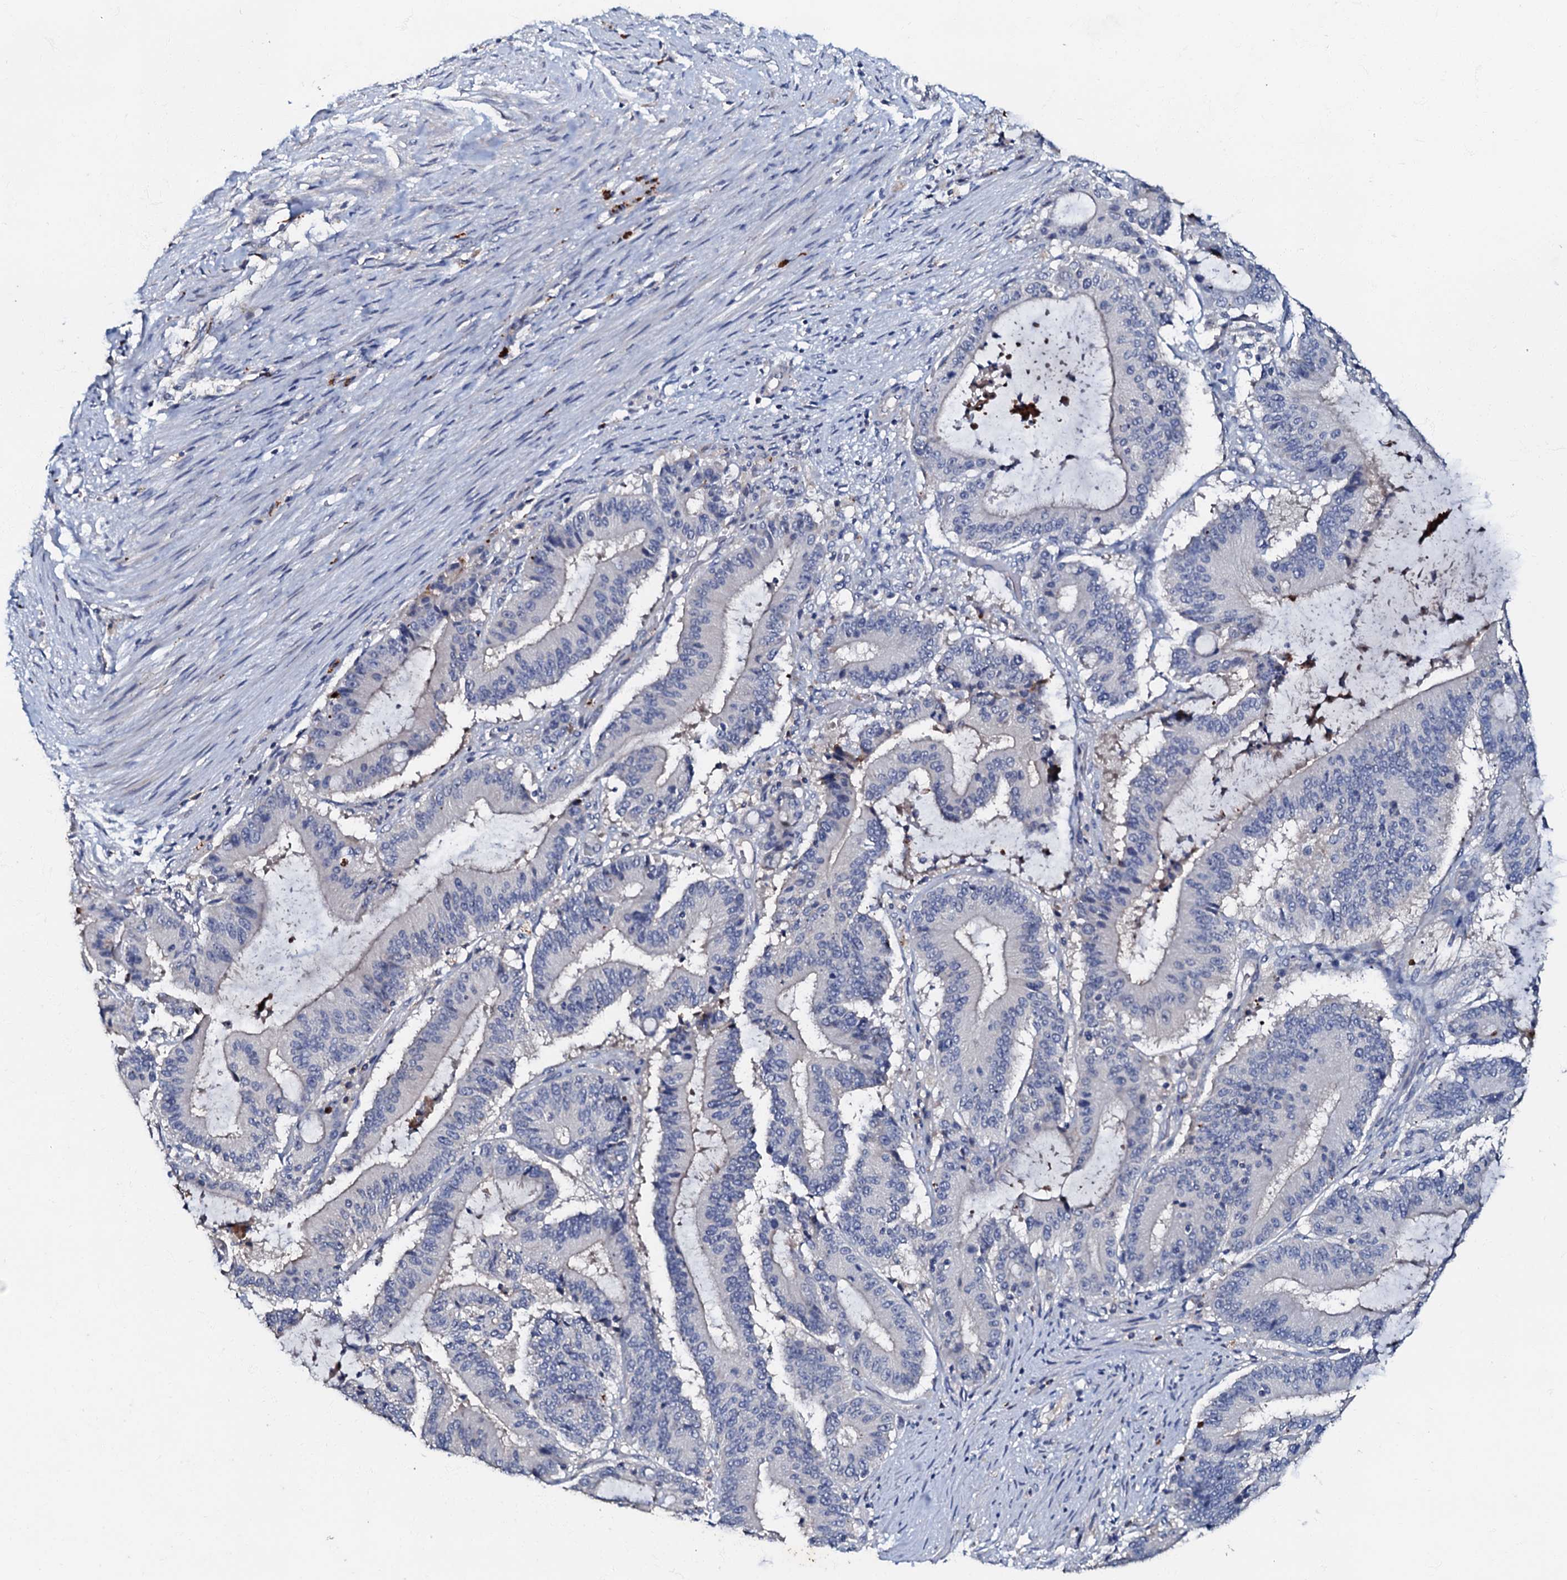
{"staining": {"intensity": "negative", "quantity": "none", "location": "none"}, "tissue": "liver cancer", "cell_type": "Tumor cells", "image_type": "cancer", "snomed": [{"axis": "morphology", "description": "Normal tissue, NOS"}, {"axis": "morphology", "description": "Cholangiocarcinoma"}, {"axis": "topography", "description": "Liver"}, {"axis": "topography", "description": "Peripheral nerve tissue"}], "caption": "IHC image of neoplastic tissue: cholangiocarcinoma (liver) stained with DAB (3,3'-diaminobenzidine) reveals no significant protein staining in tumor cells.", "gene": "MANSC4", "patient": {"sex": "female", "age": 73}}